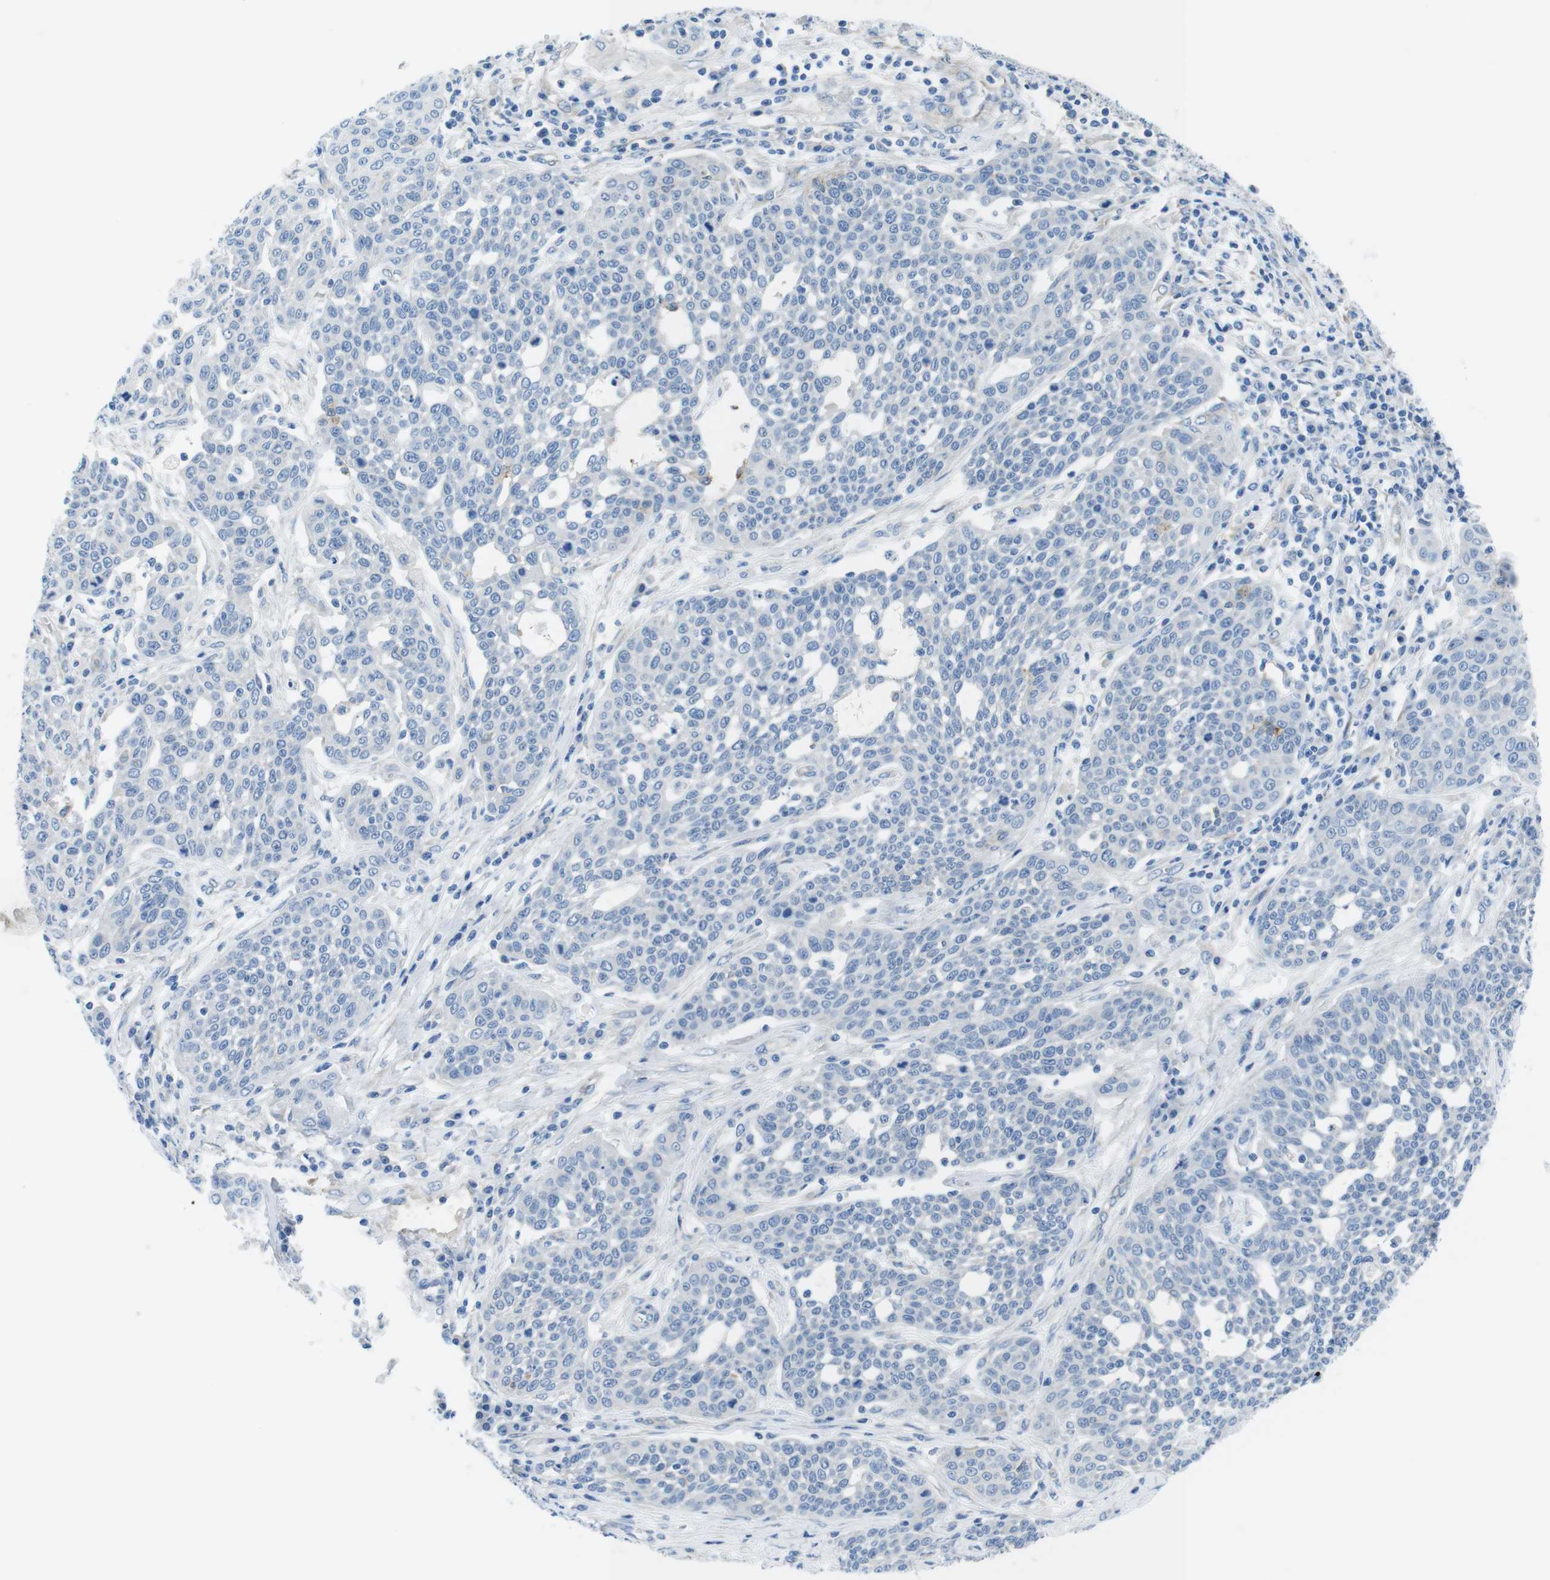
{"staining": {"intensity": "negative", "quantity": "none", "location": "none"}, "tissue": "cervical cancer", "cell_type": "Tumor cells", "image_type": "cancer", "snomed": [{"axis": "morphology", "description": "Squamous cell carcinoma, NOS"}, {"axis": "topography", "description": "Cervix"}], "caption": "Human cervical squamous cell carcinoma stained for a protein using IHC reveals no expression in tumor cells.", "gene": "CDH8", "patient": {"sex": "female", "age": 34}}